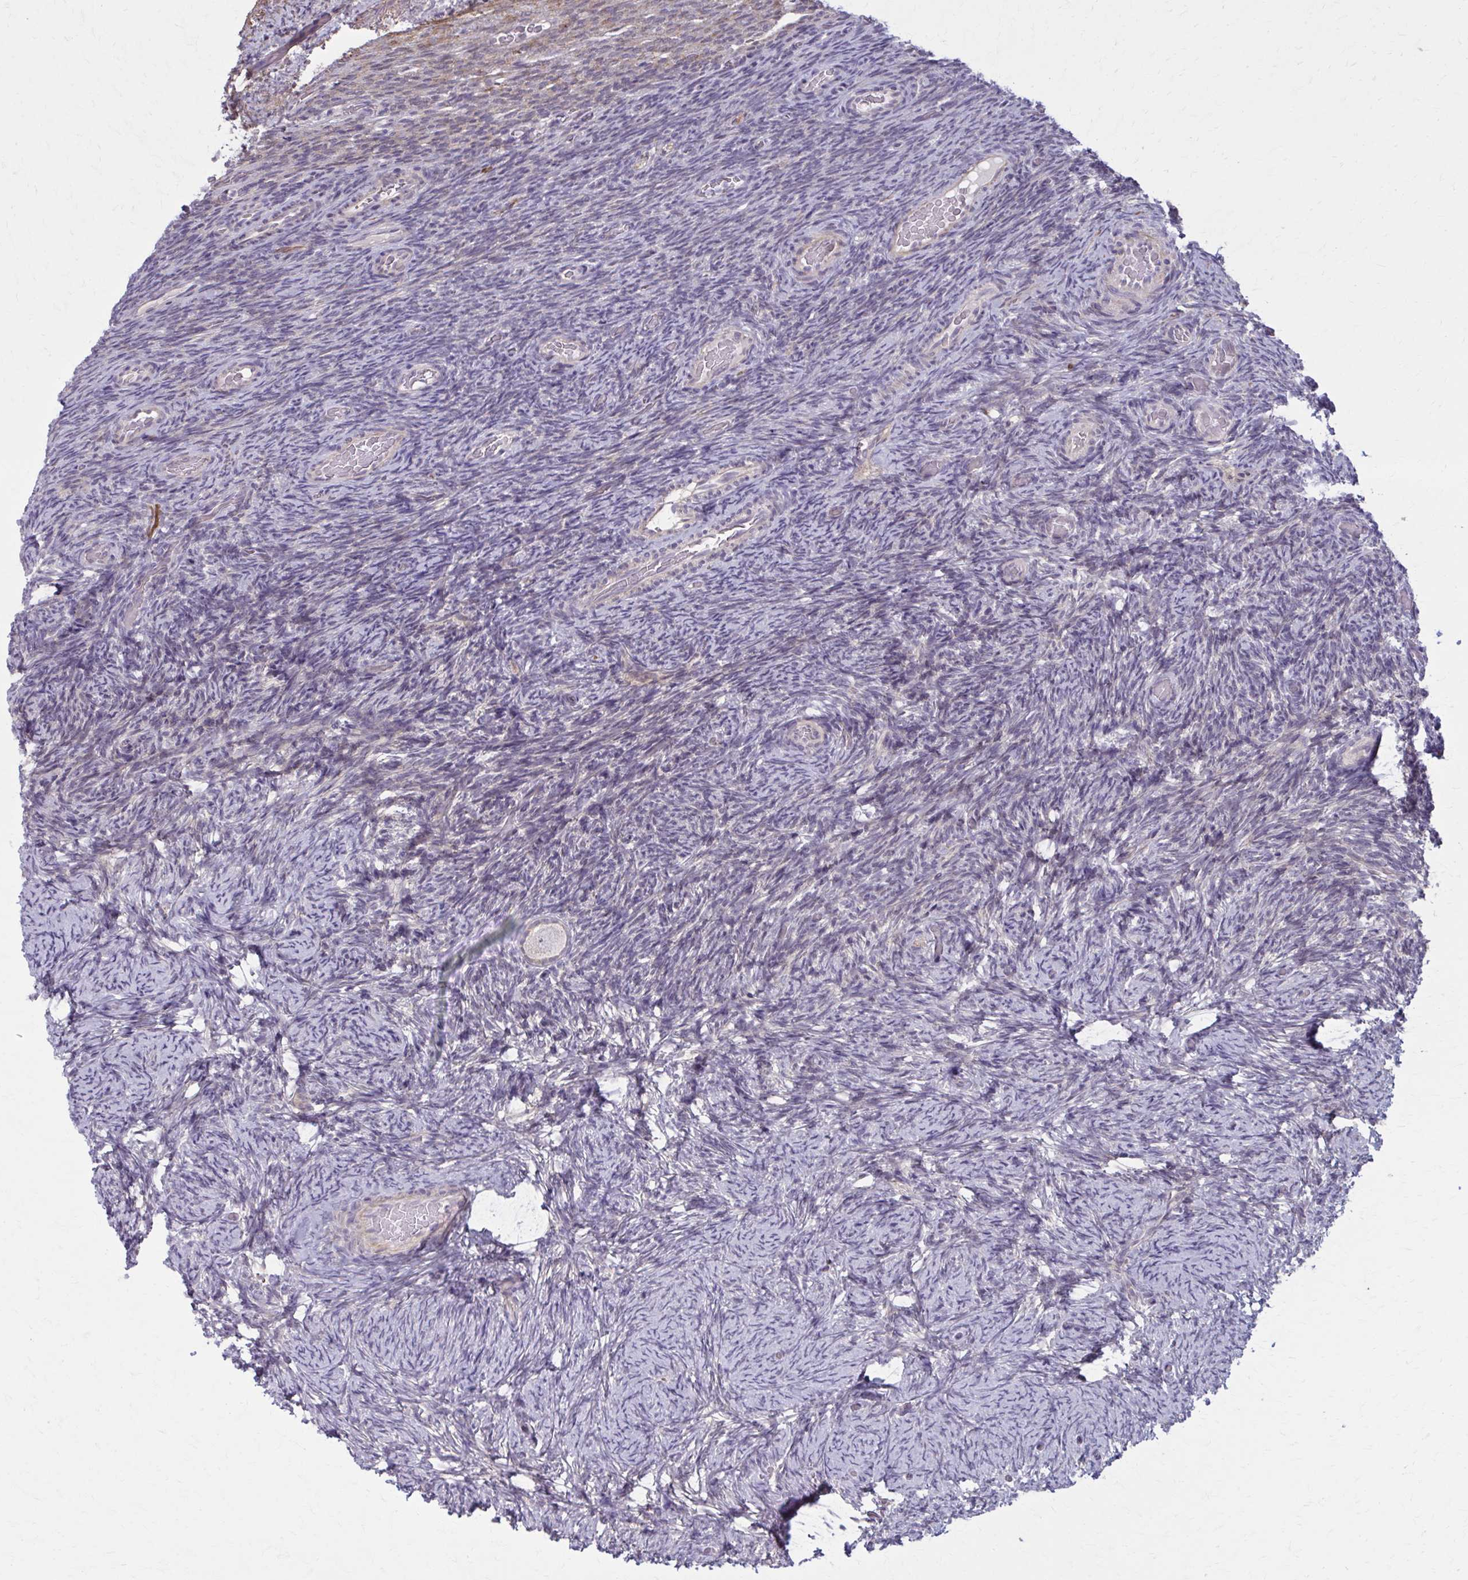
{"staining": {"intensity": "negative", "quantity": "none", "location": "none"}, "tissue": "ovary", "cell_type": "Follicle cells", "image_type": "normal", "snomed": [{"axis": "morphology", "description": "Normal tissue, NOS"}, {"axis": "topography", "description": "Ovary"}], "caption": "Ovary was stained to show a protein in brown. There is no significant staining in follicle cells. The staining was performed using DAB (3,3'-diaminobenzidine) to visualize the protein expression in brown, while the nuclei were stained in blue with hematoxylin (Magnification: 20x).", "gene": "NUMBL", "patient": {"sex": "female", "age": 34}}